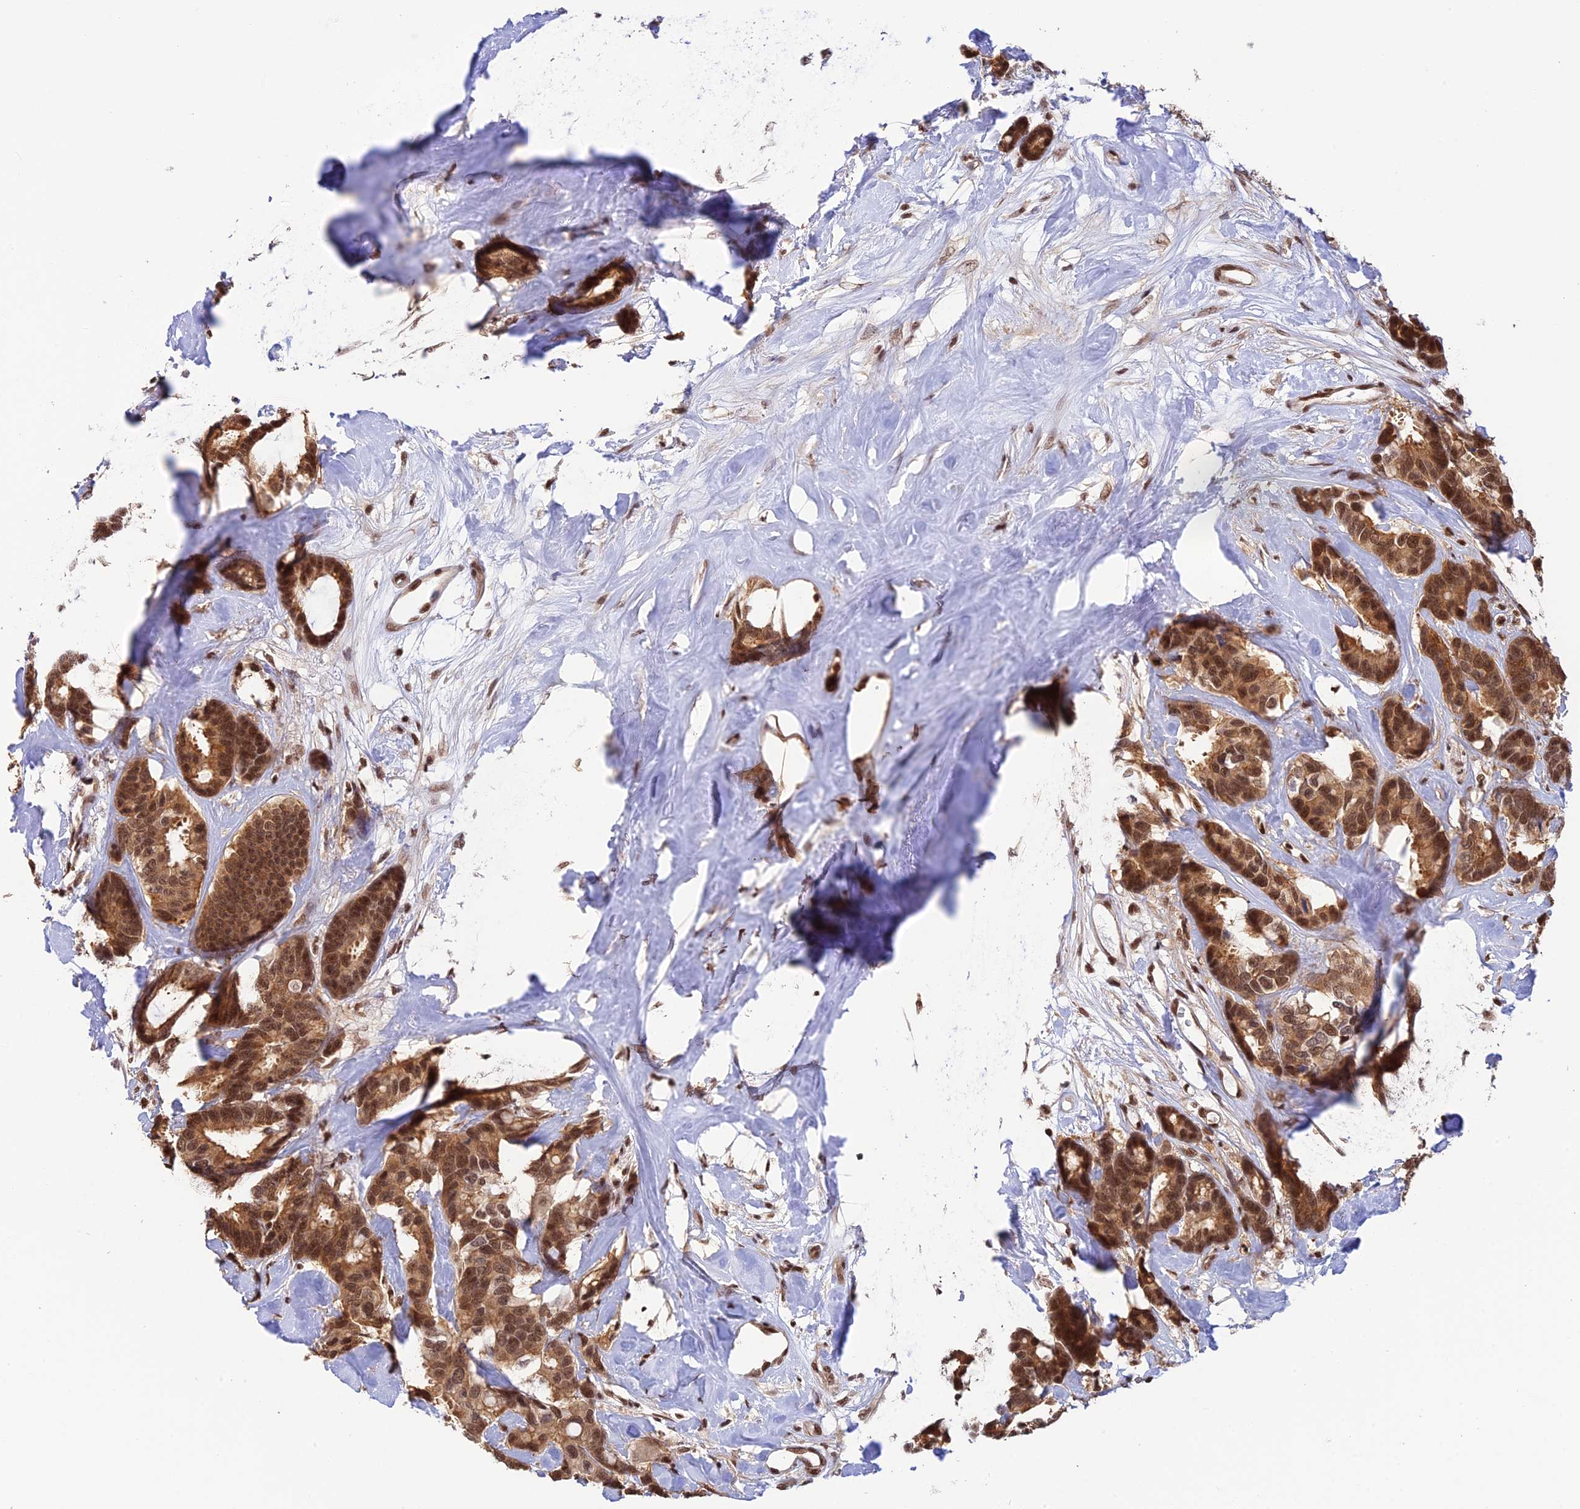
{"staining": {"intensity": "moderate", "quantity": ">75%", "location": "cytoplasmic/membranous,nuclear"}, "tissue": "breast cancer", "cell_type": "Tumor cells", "image_type": "cancer", "snomed": [{"axis": "morphology", "description": "Duct carcinoma"}, {"axis": "topography", "description": "Breast"}], "caption": "Moderate cytoplasmic/membranous and nuclear positivity for a protein is appreciated in approximately >75% of tumor cells of breast cancer using IHC.", "gene": "THAP11", "patient": {"sex": "female", "age": 87}}